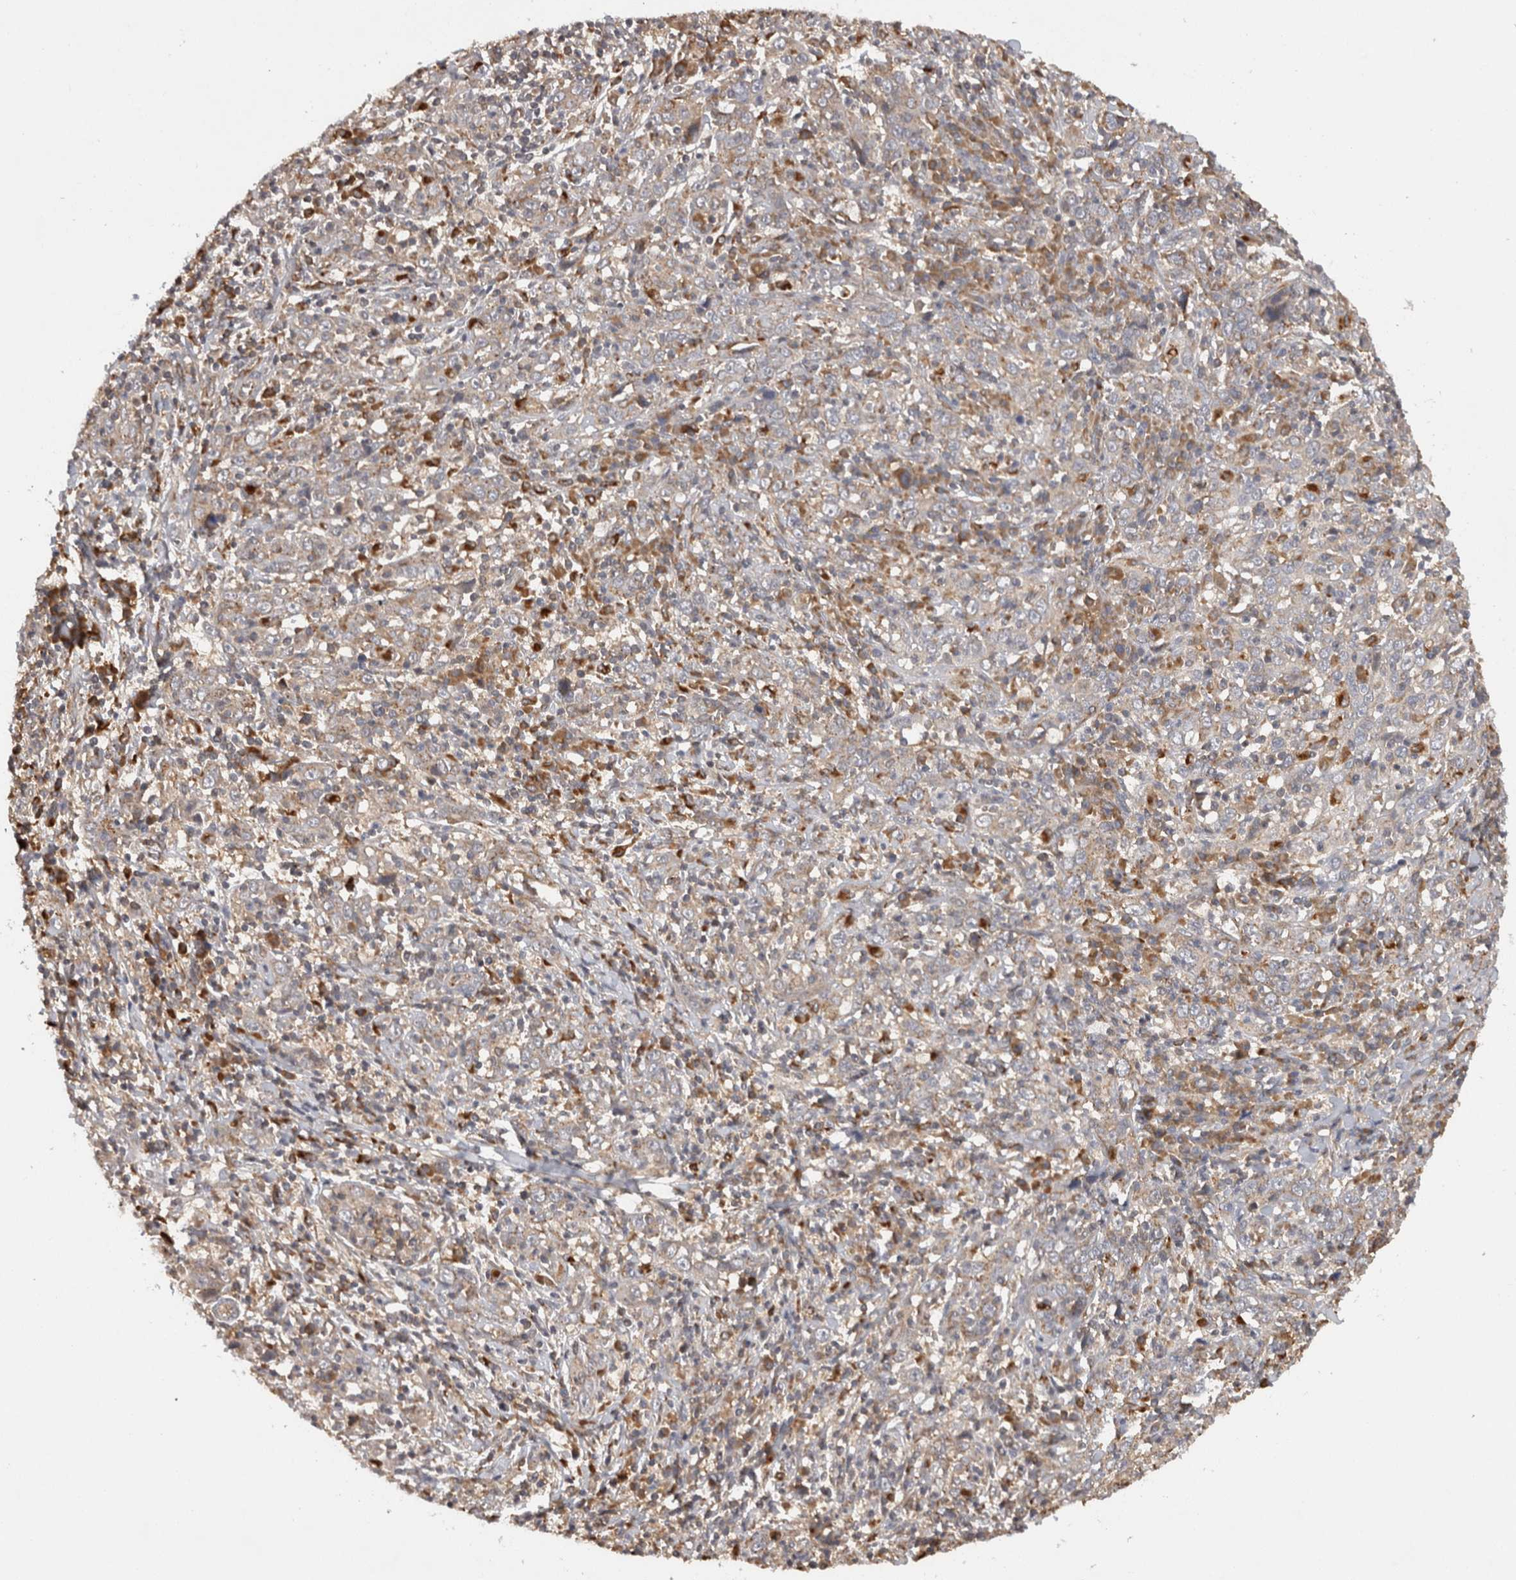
{"staining": {"intensity": "weak", "quantity": "<25%", "location": "cytoplasmic/membranous"}, "tissue": "cervical cancer", "cell_type": "Tumor cells", "image_type": "cancer", "snomed": [{"axis": "morphology", "description": "Squamous cell carcinoma, NOS"}, {"axis": "topography", "description": "Cervix"}], "caption": "DAB immunohistochemical staining of cervical cancer displays no significant positivity in tumor cells. (DAB immunohistochemistry (IHC) with hematoxylin counter stain).", "gene": "ACAT2", "patient": {"sex": "female", "age": 46}}